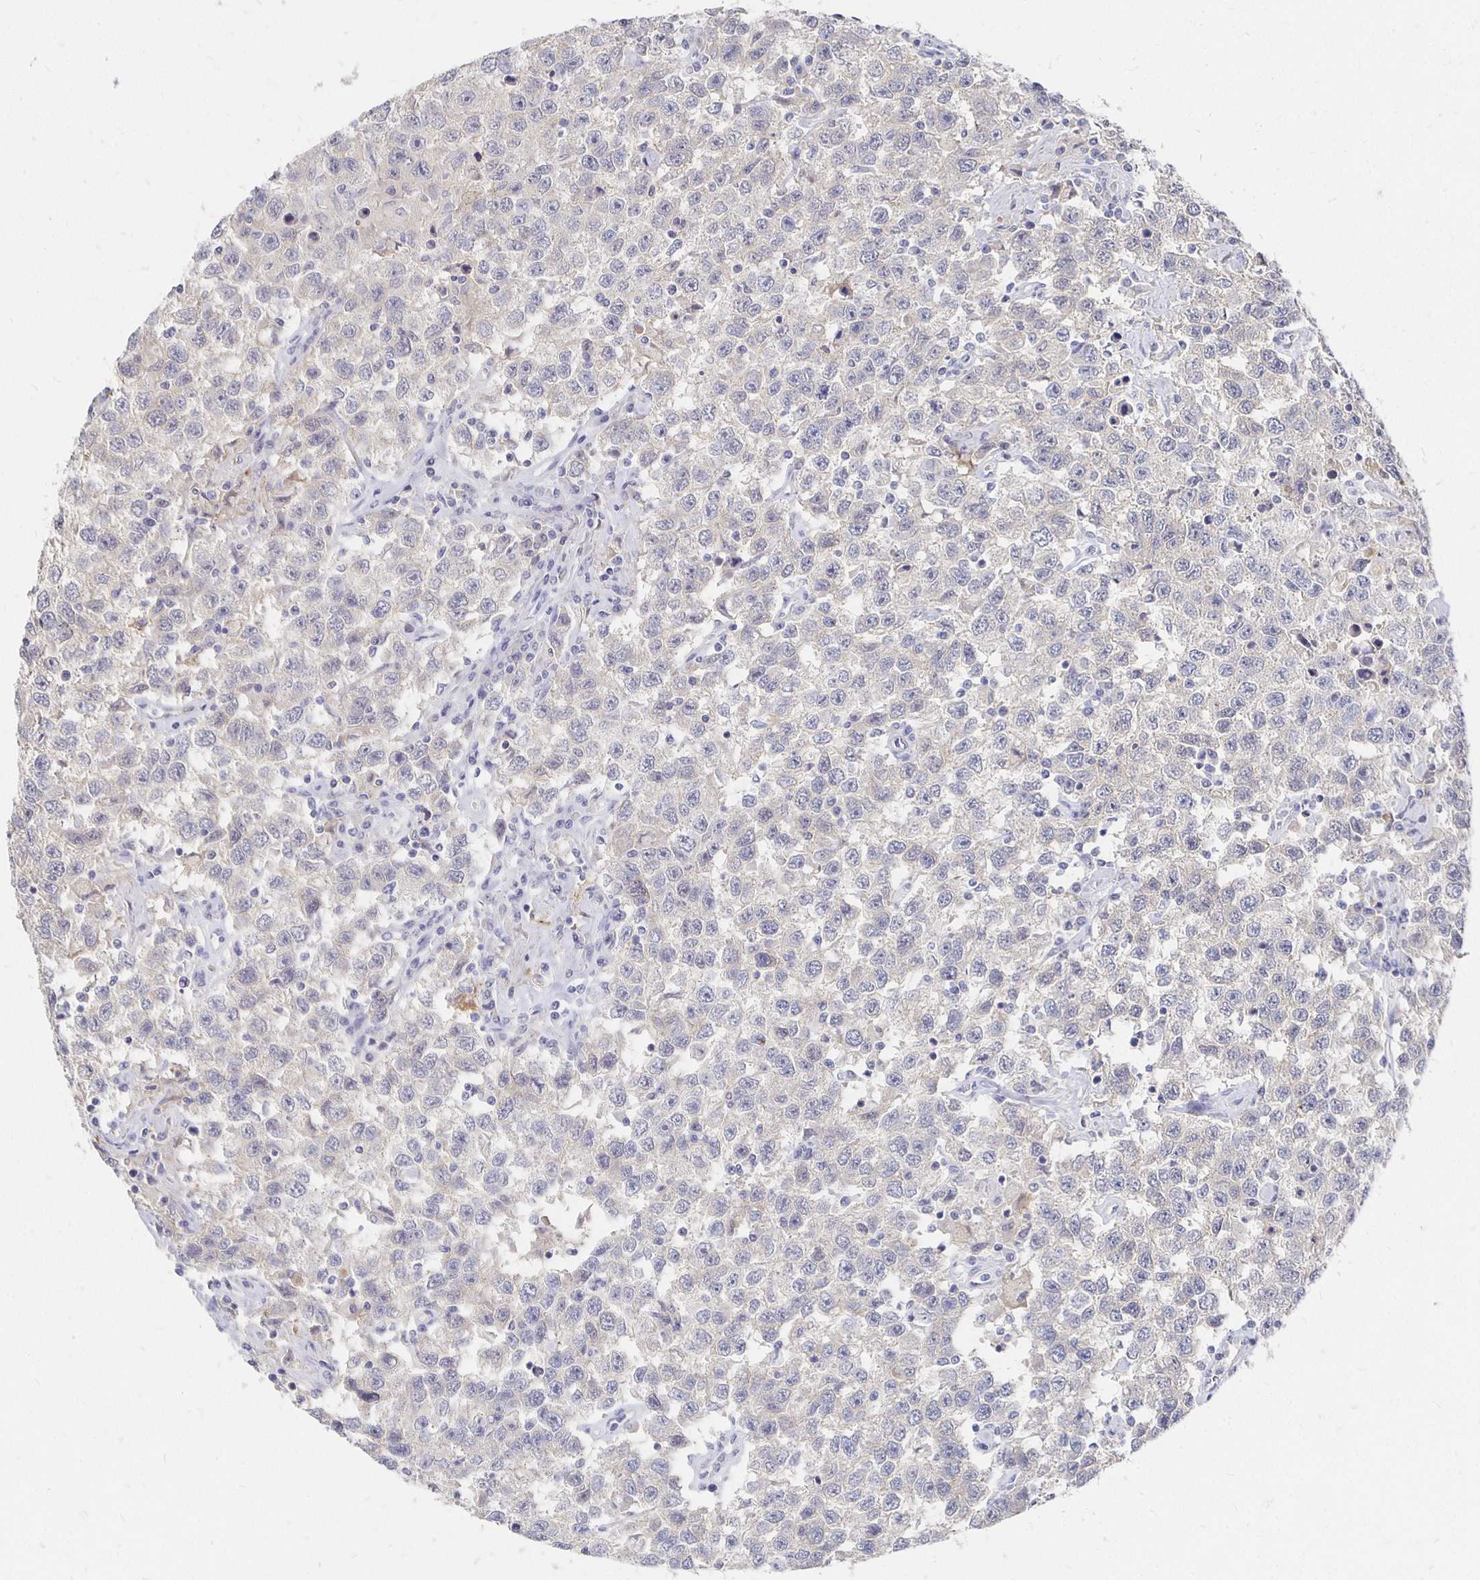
{"staining": {"intensity": "negative", "quantity": "none", "location": "none"}, "tissue": "testis cancer", "cell_type": "Tumor cells", "image_type": "cancer", "snomed": [{"axis": "morphology", "description": "Seminoma, NOS"}, {"axis": "topography", "description": "Testis"}], "caption": "This is a image of immunohistochemistry (IHC) staining of testis seminoma, which shows no staining in tumor cells.", "gene": "FKRP", "patient": {"sex": "male", "age": 41}}